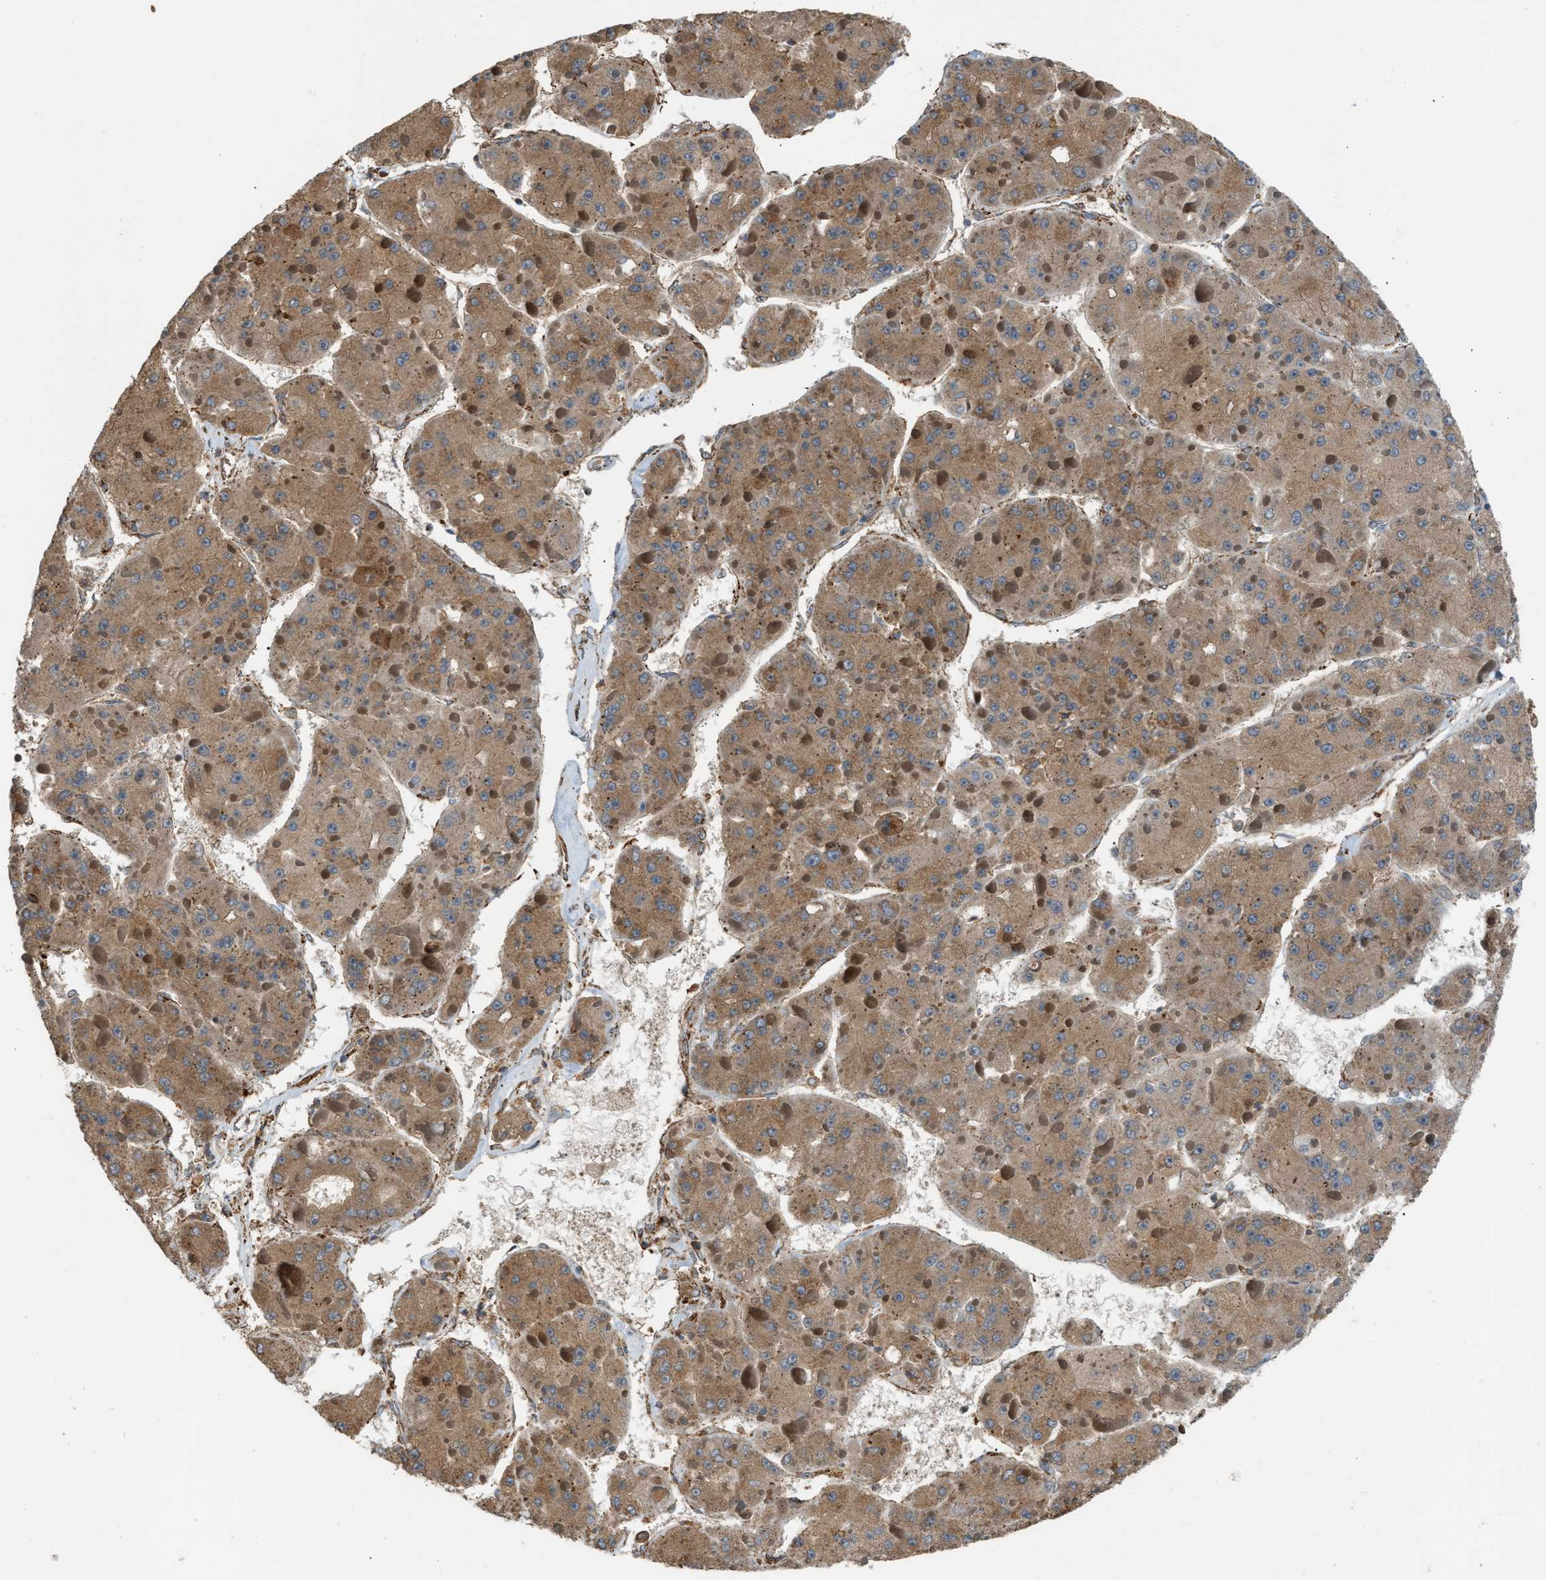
{"staining": {"intensity": "moderate", "quantity": ">75%", "location": "cytoplasmic/membranous"}, "tissue": "liver cancer", "cell_type": "Tumor cells", "image_type": "cancer", "snomed": [{"axis": "morphology", "description": "Carcinoma, Hepatocellular, NOS"}, {"axis": "topography", "description": "Liver"}], "caption": "This is an image of immunohistochemistry (IHC) staining of liver cancer (hepatocellular carcinoma), which shows moderate expression in the cytoplasmic/membranous of tumor cells.", "gene": "BAIAP2L1", "patient": {"sex": "female", "age": 73}}